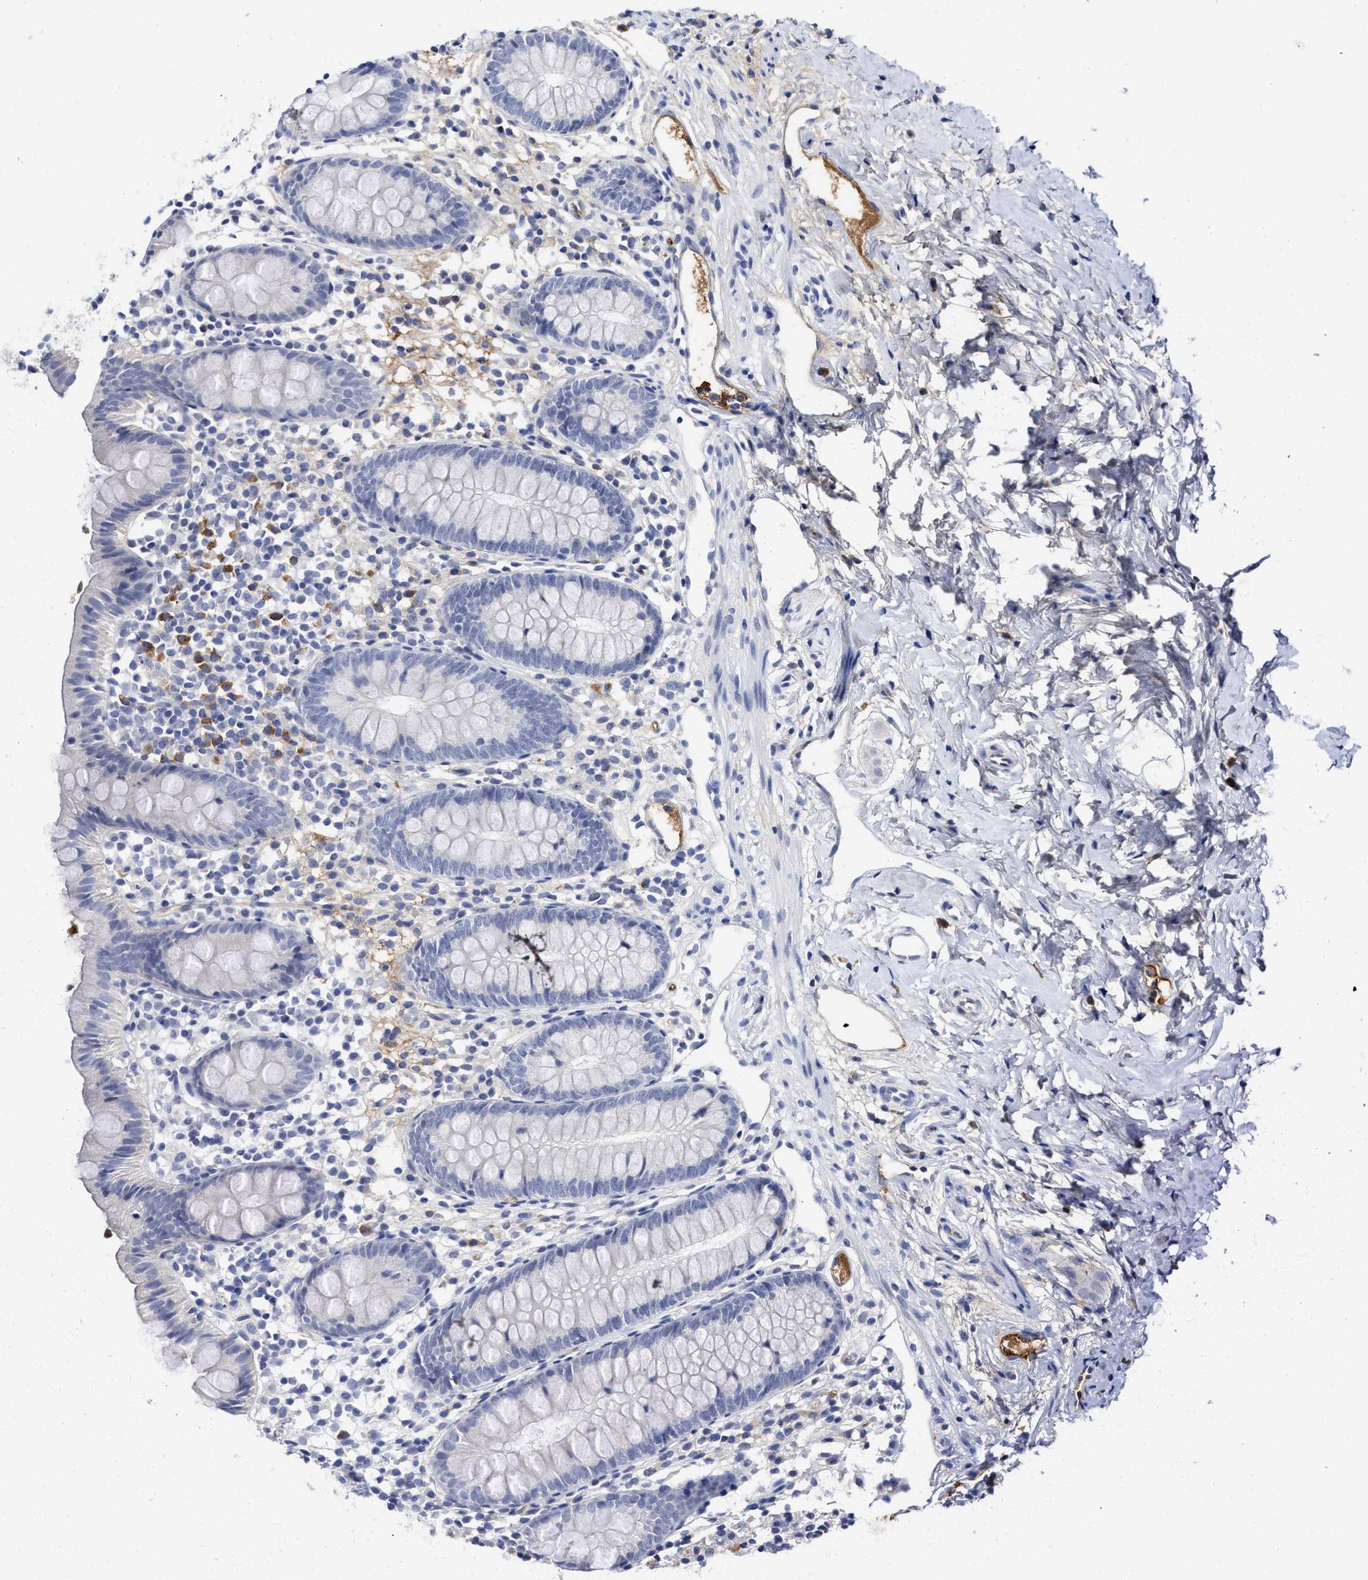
{"staining": {"intensity": "negative", "quantity": "none", "location": "none"}, "tissue": "appendix", "cell_type": "Glandular cells", "image_type": "normal", "snomed": [{"axis": "morphology", "description": "Normal tissue, NOS"}, {"axis": "topography", "description": "Appendix"}], "caption": "High magnification brightfield microscopy of unremarkable appendix stained with DAB (brown) and counterstained with hematoxylin (blue): glandular cells show no significant positivity.", "gene": "C2", "patient": {"sex": "female", "age": 20}}